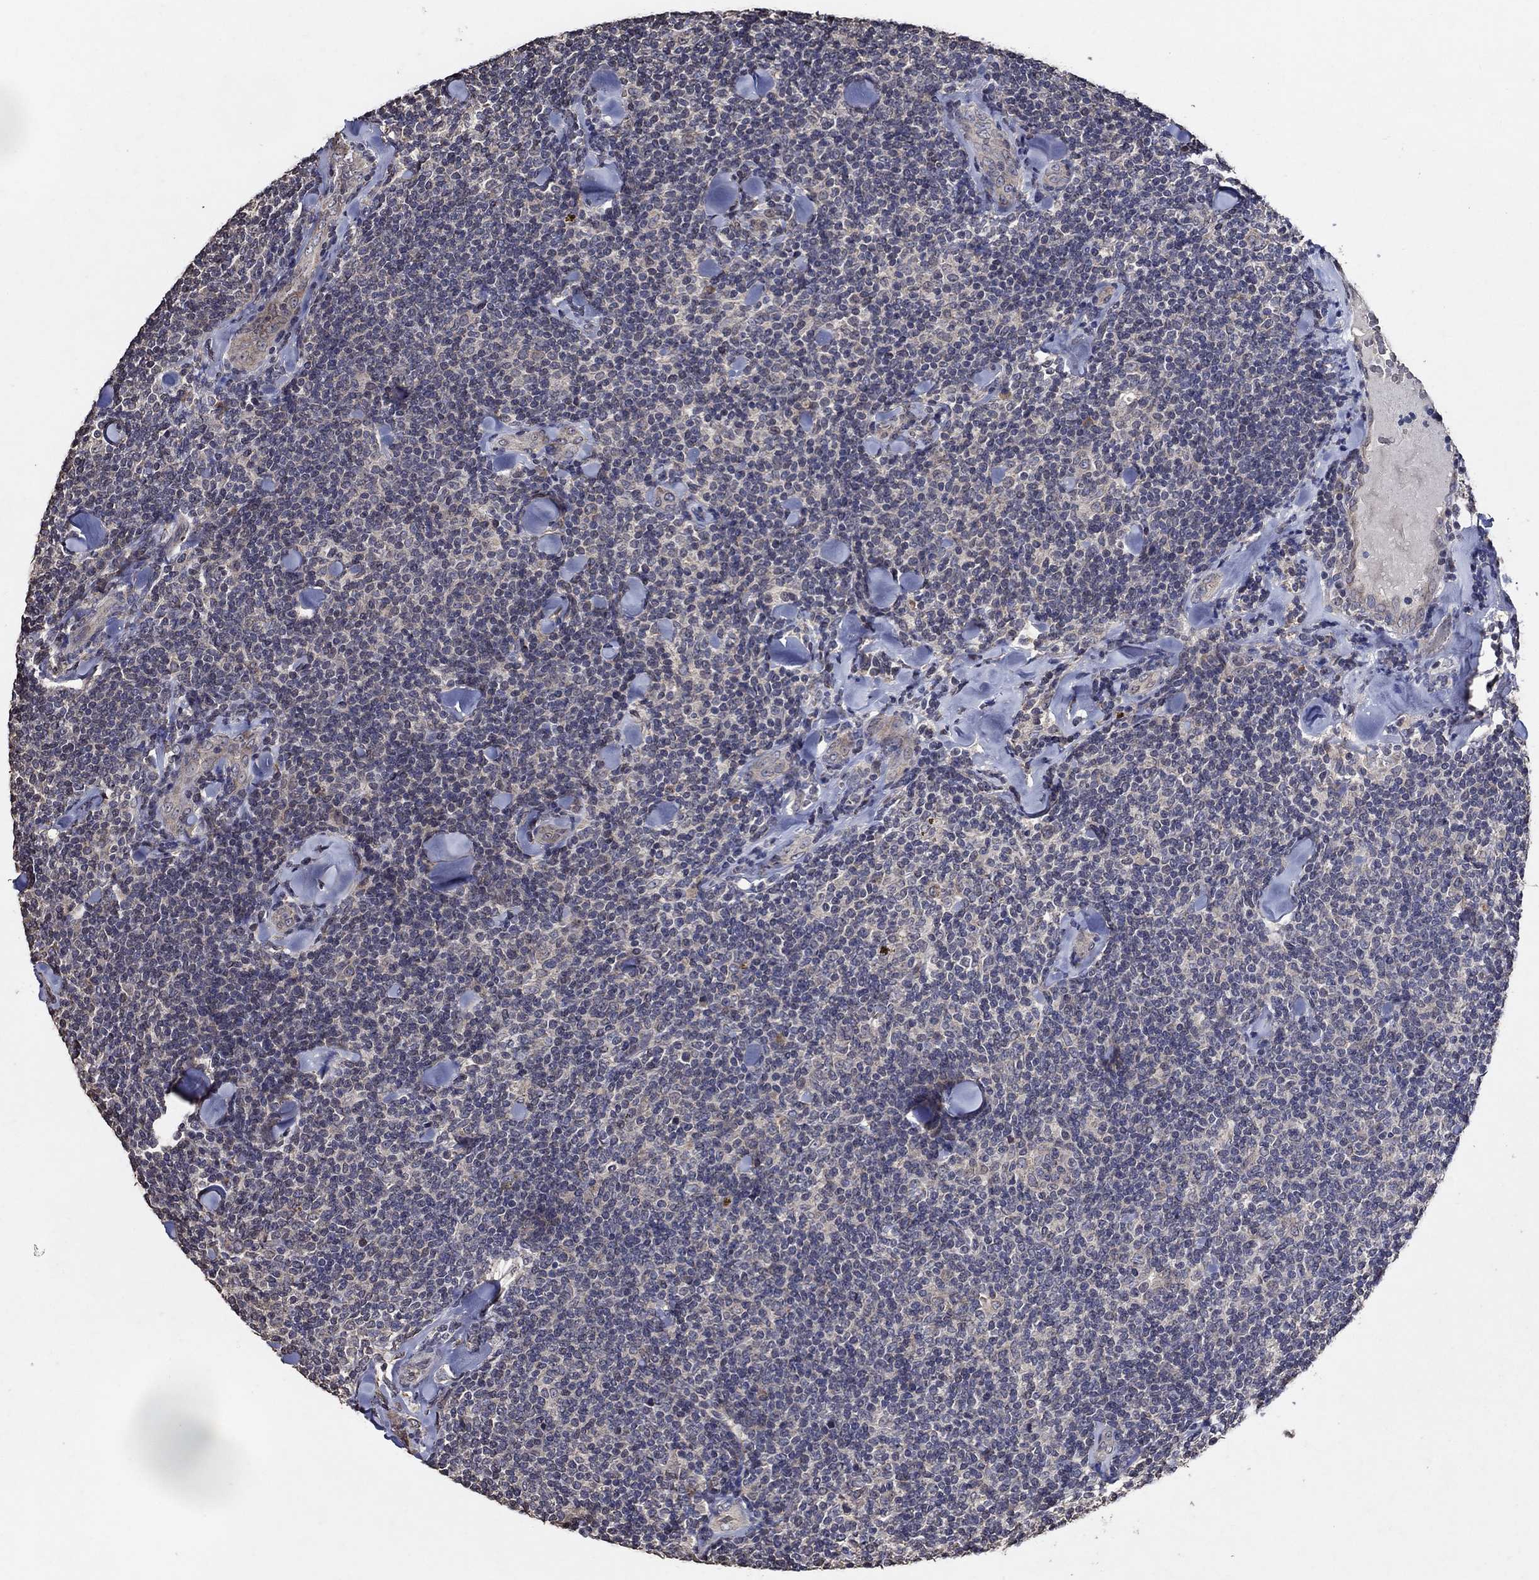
{"staining": {"intensity": "negative", "quantity": "none", "location": "none"}, "tissue": "lymphoma", "cell_type": "Tumor cells", "image_type": "cancer", "snomed": [{"axis": "morphology", "description": "Malignant lymphoma, non-Hodgkin's type, Low grade"}, {"axis": "topography", "description": "Lymph node"}], "caption": "A photomicrograph of human low-grade malignant lymphoma, non-Hodgkin's type is negative for staining in tumor cells. (Stains: DAB (3,3'-diaminobenzidine) immunohistochemistry (IHC) with hematoxylin counter stain, Microscopy: brightfield microscopy at high magnification).", "gene": "HAP1", "patient": {"sex": "female", "age": 56}}